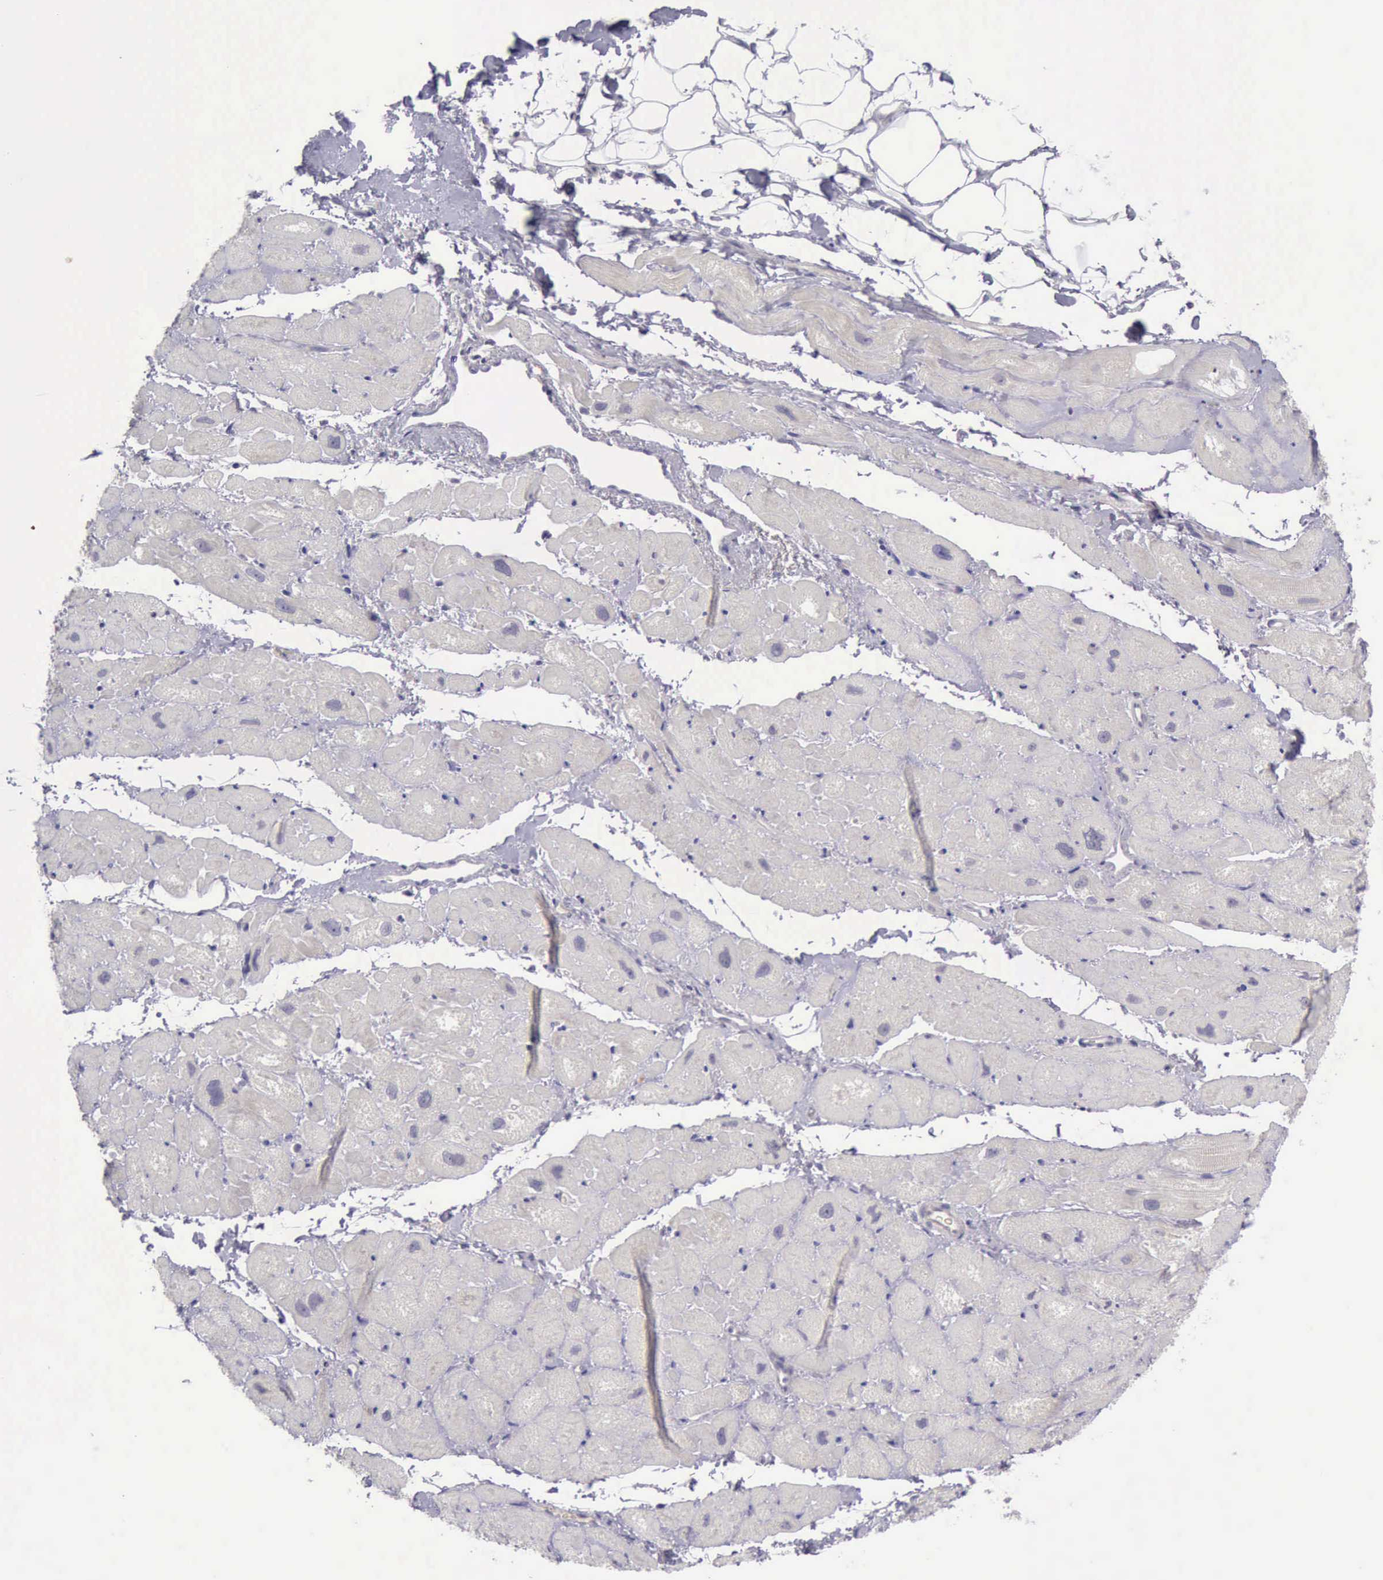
{"staining": {"intensity": "weak", "quantity": "<25%", "location": "cytoplasmic/membranous"}, "tissue": "heart muscle", "cell_type": "Cardiomyocytes", "image_type": "normal", "snomed": [{"axis": "morphology", "description": "Normal tissue, NOS"}, {"axis": "topography", "description": "Heart"}], "caption": "An immunohistochemistry (IHC) histopathology image of unremarkable heart muscle is shown. There is no staining in cardiomyocytes of heart muscle.", "gene": "ARNT2", "patient": {"sex": "male", "age": 49}}